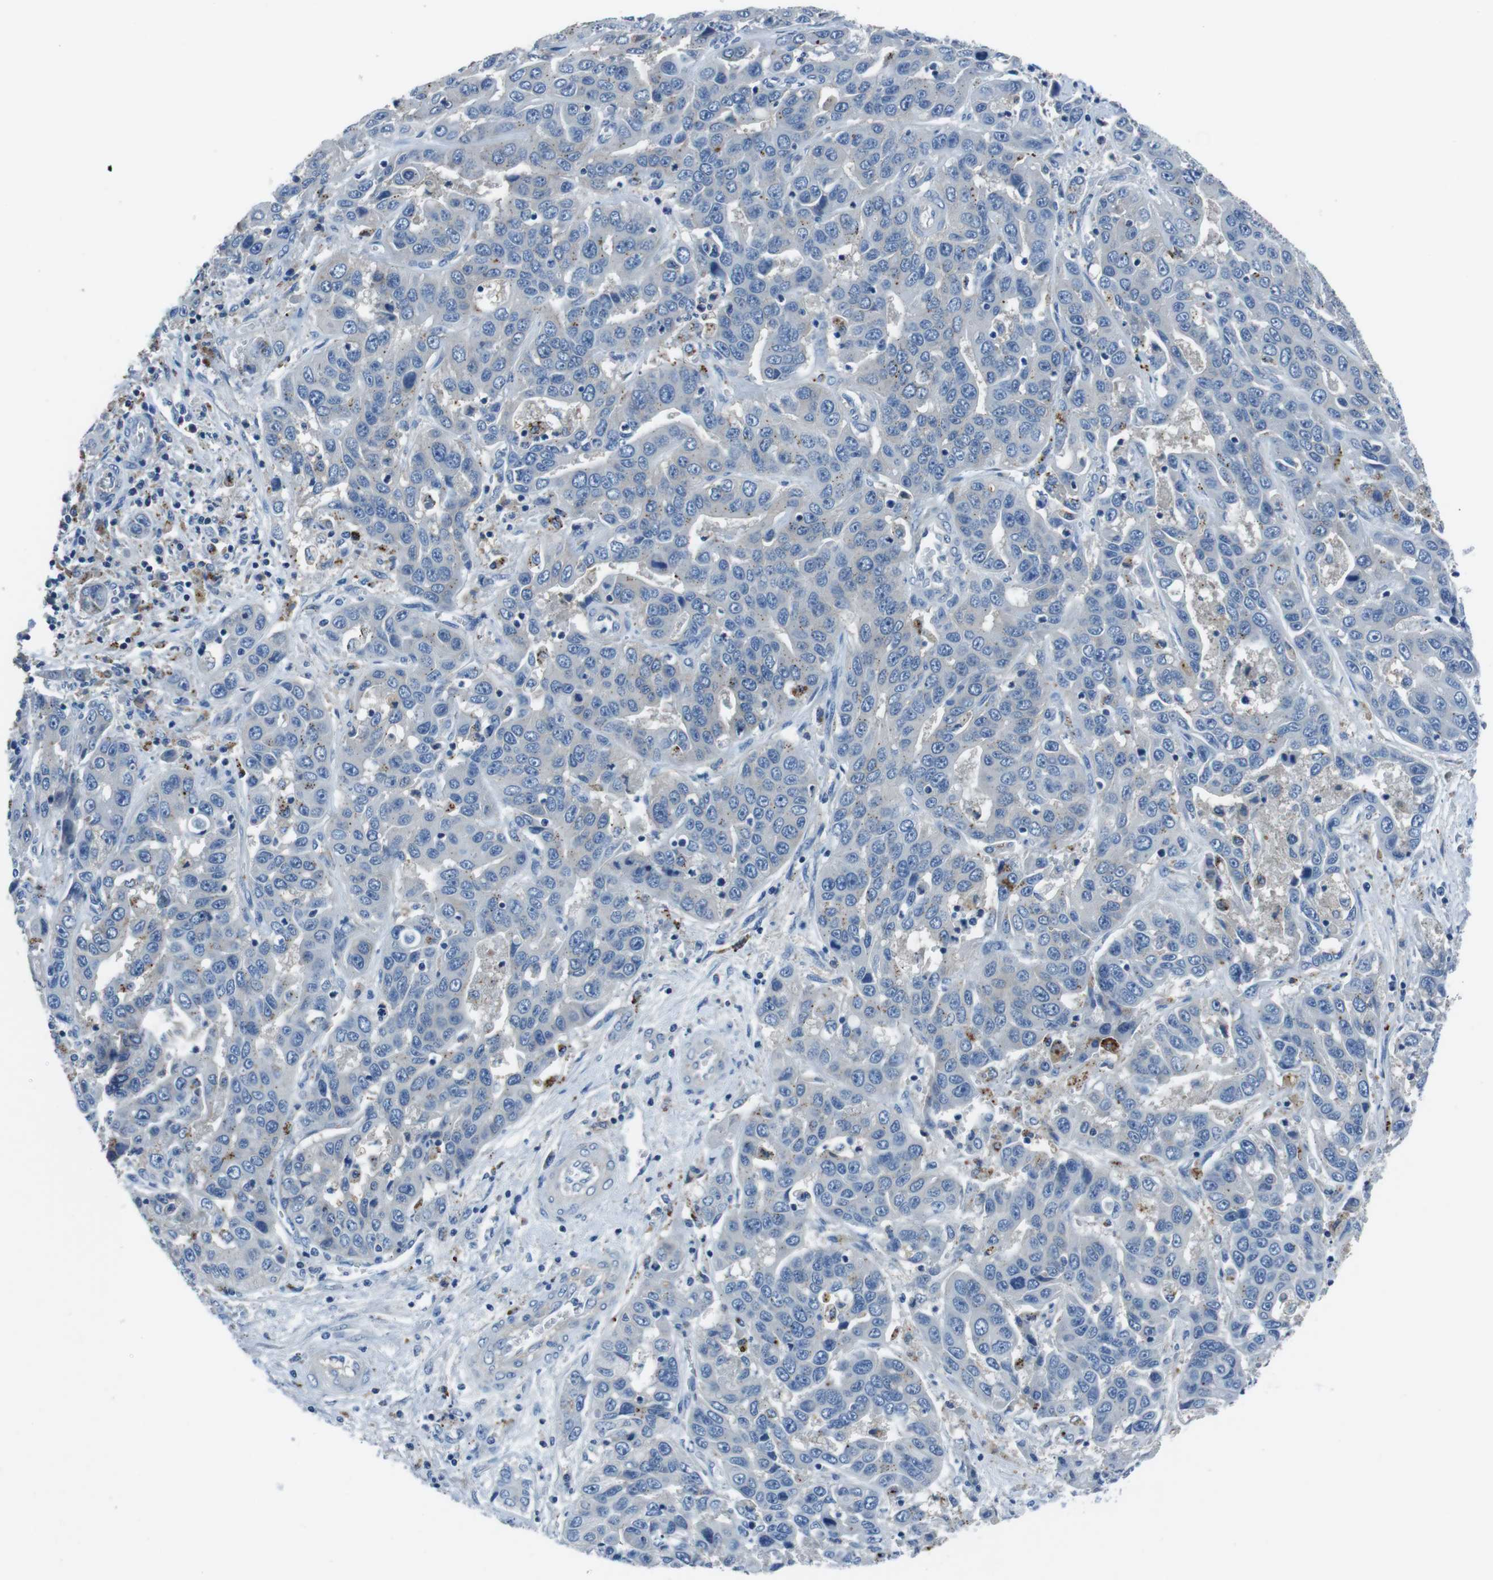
{"staining": {"intensity": "negative", "quantity": "none", "location": "none"}, "tissue": "liver cancer", "cell_type": "Tumor cells", "image_type": "cancer", "snomed": [{"axis": "morphology", "description": "Cholangiocarcinoma"}, {"axis": "topography", "description": "Liver"}], "caption": "Immunohistochemistry image of neoplastic tissue: human liver cancer stained with DAB displays no significant protein staining in tumor cells.", "gene": "TULP3", "patient": {"sex": "female", "age": 52}}